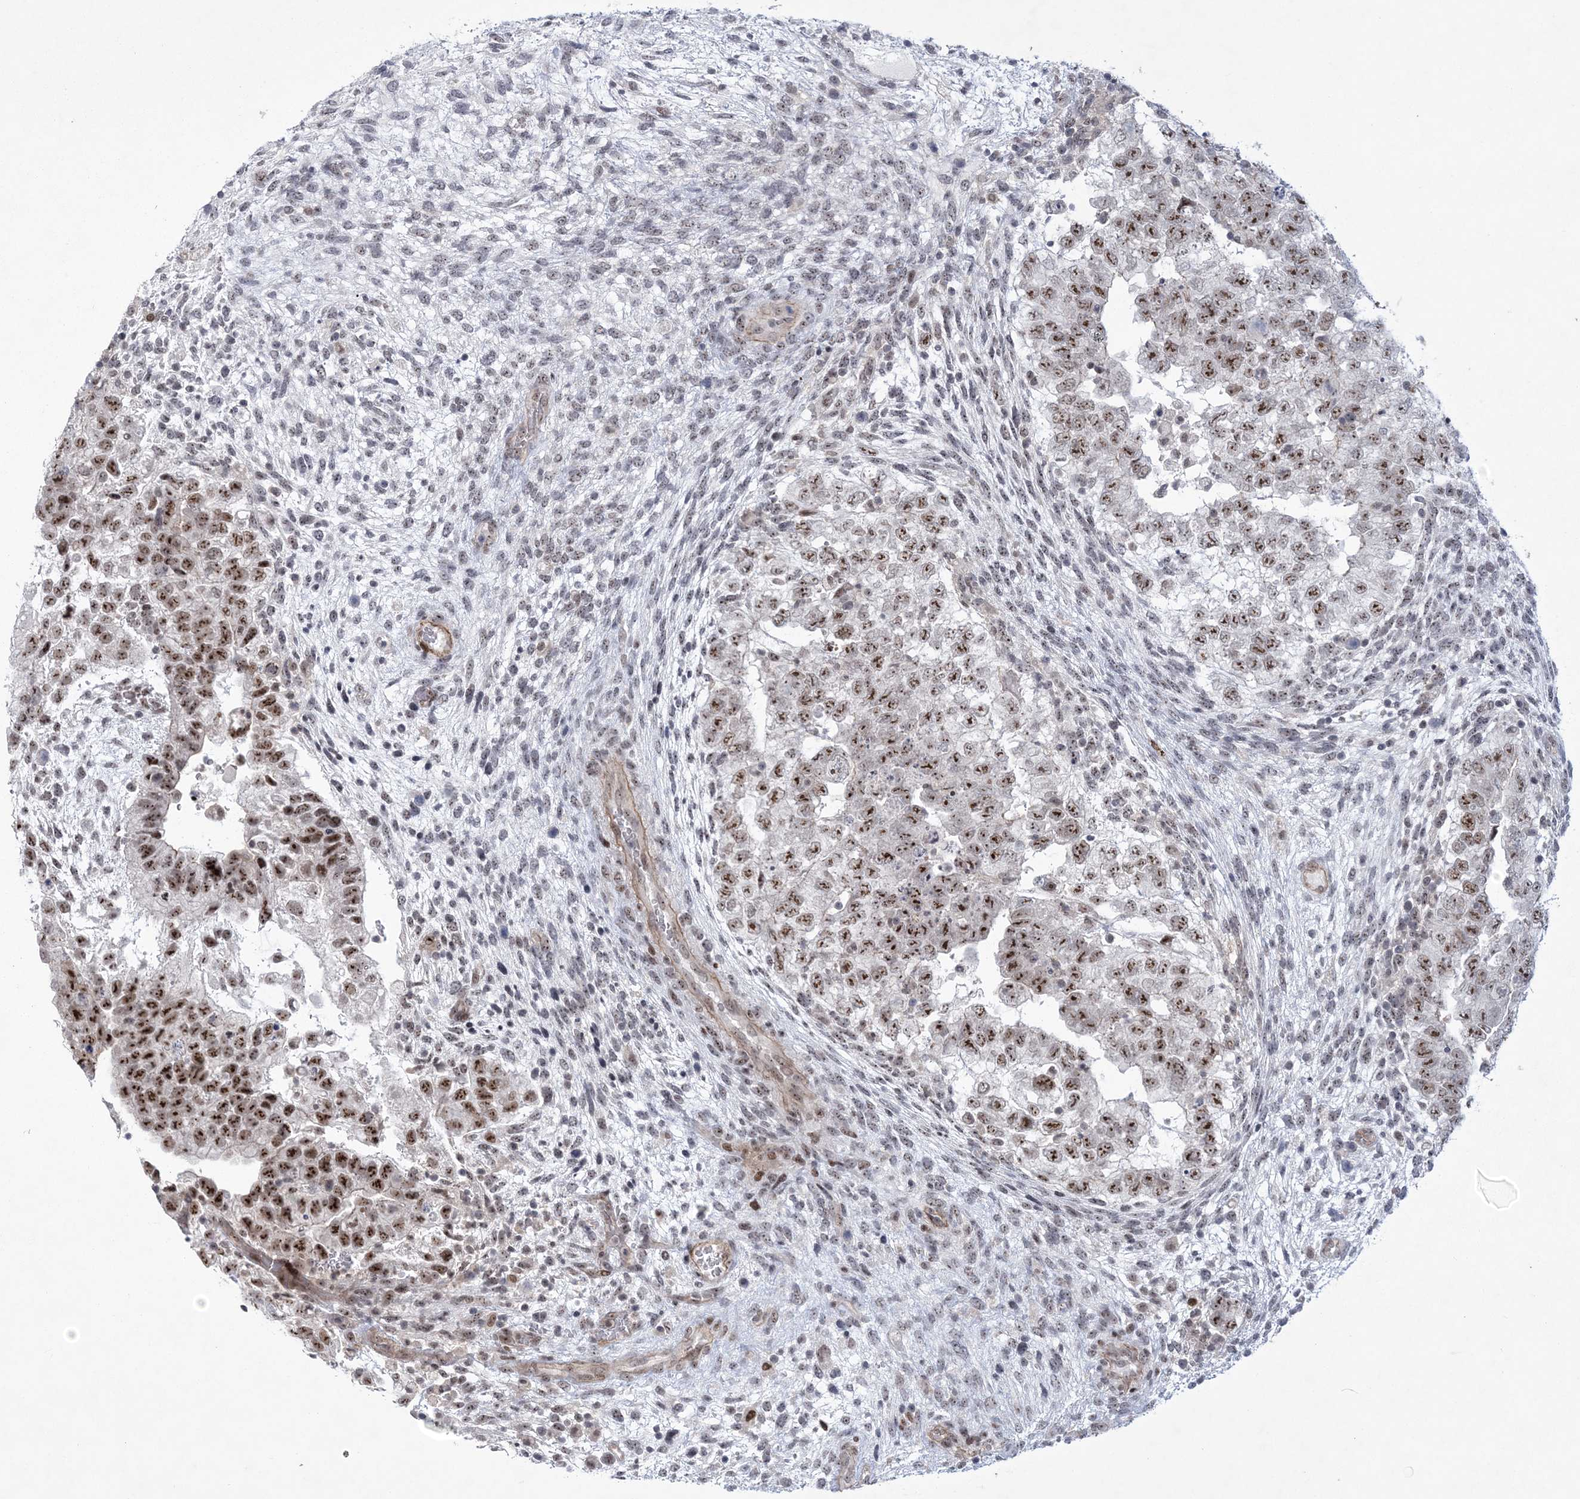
{"staining": {"intensity": "strong", "quantity": ">75%", "location": "nuclear"}, "tissue": "testis cancer", "cell_type": "Tumor cells", "image_type": "cancer", "snomed": [{"axis": "morphology", "description": "Carcinoma, Embryonal, NOS"}, {"axis": "topography", "description": "Testis"}], "caption": "Strong nuclear staining for a protein is appreciated in about >75% of tumor cells of embryonal carcinoma (testis) using IHC.", "gene": "HOMEZ", "patient": {"sex": "male", "age": 37}}